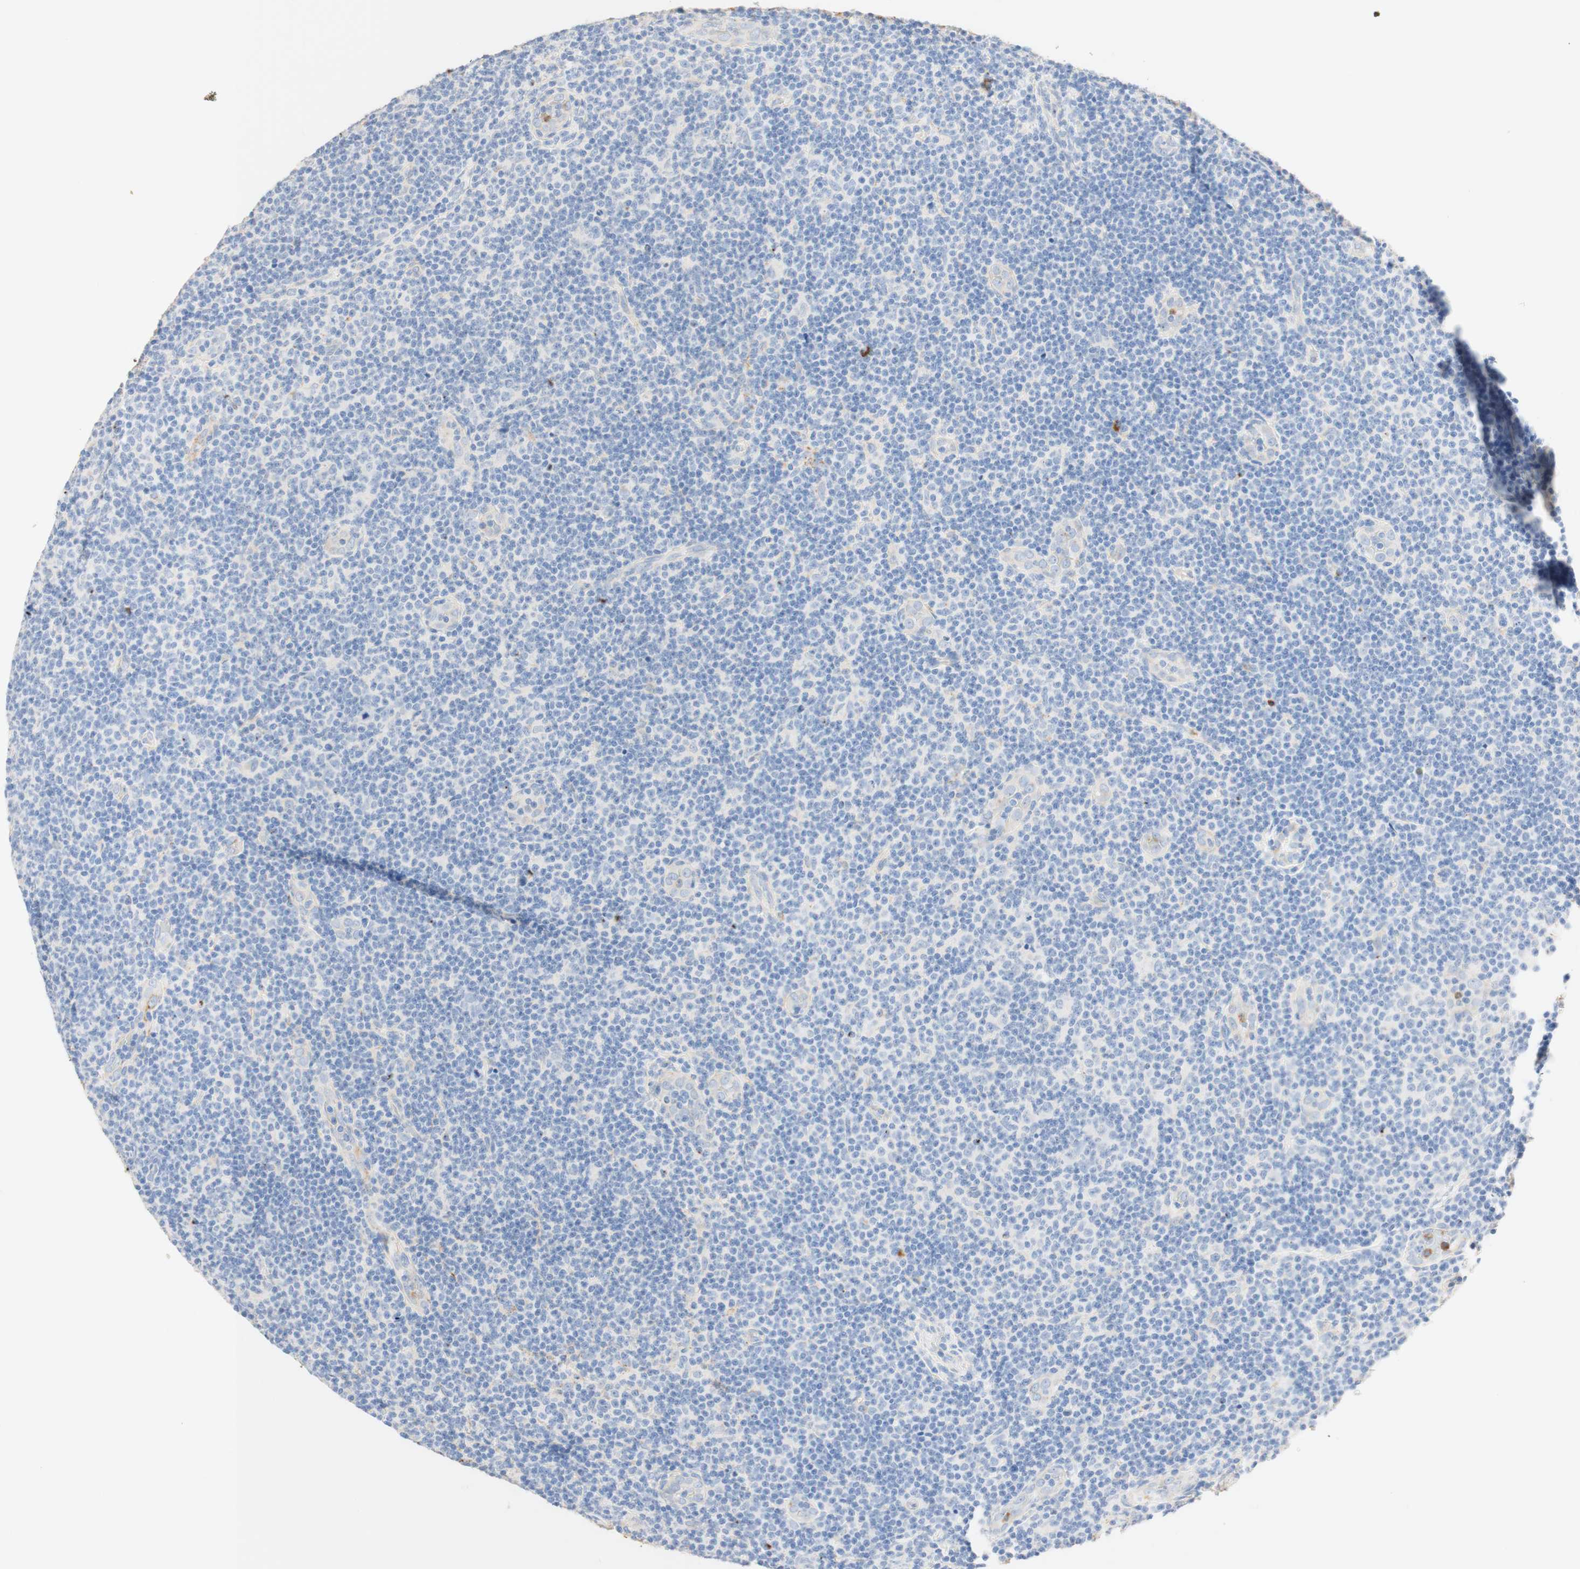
{"staining": {"intensity": "negative", "quantity": "none", "location": "none"}, "tissue": "lymphoma", "cell_type": "Tumor cells", "image_type": "cancer", "snomed": [{"axis": "morphology", "description": "Malignant lymphoma, non-Hodgkin's type, Low grade"}, {"axis": "topography", "description": "Lymph node"}], "caption": "Immunohistochemistry (IHC) of human low-grade malignant lymphoma, non-Hodgkin's type reveals no expression in tumor cells.", "gene": "CD63", "patient": {"sex": "male", "age": 83}}